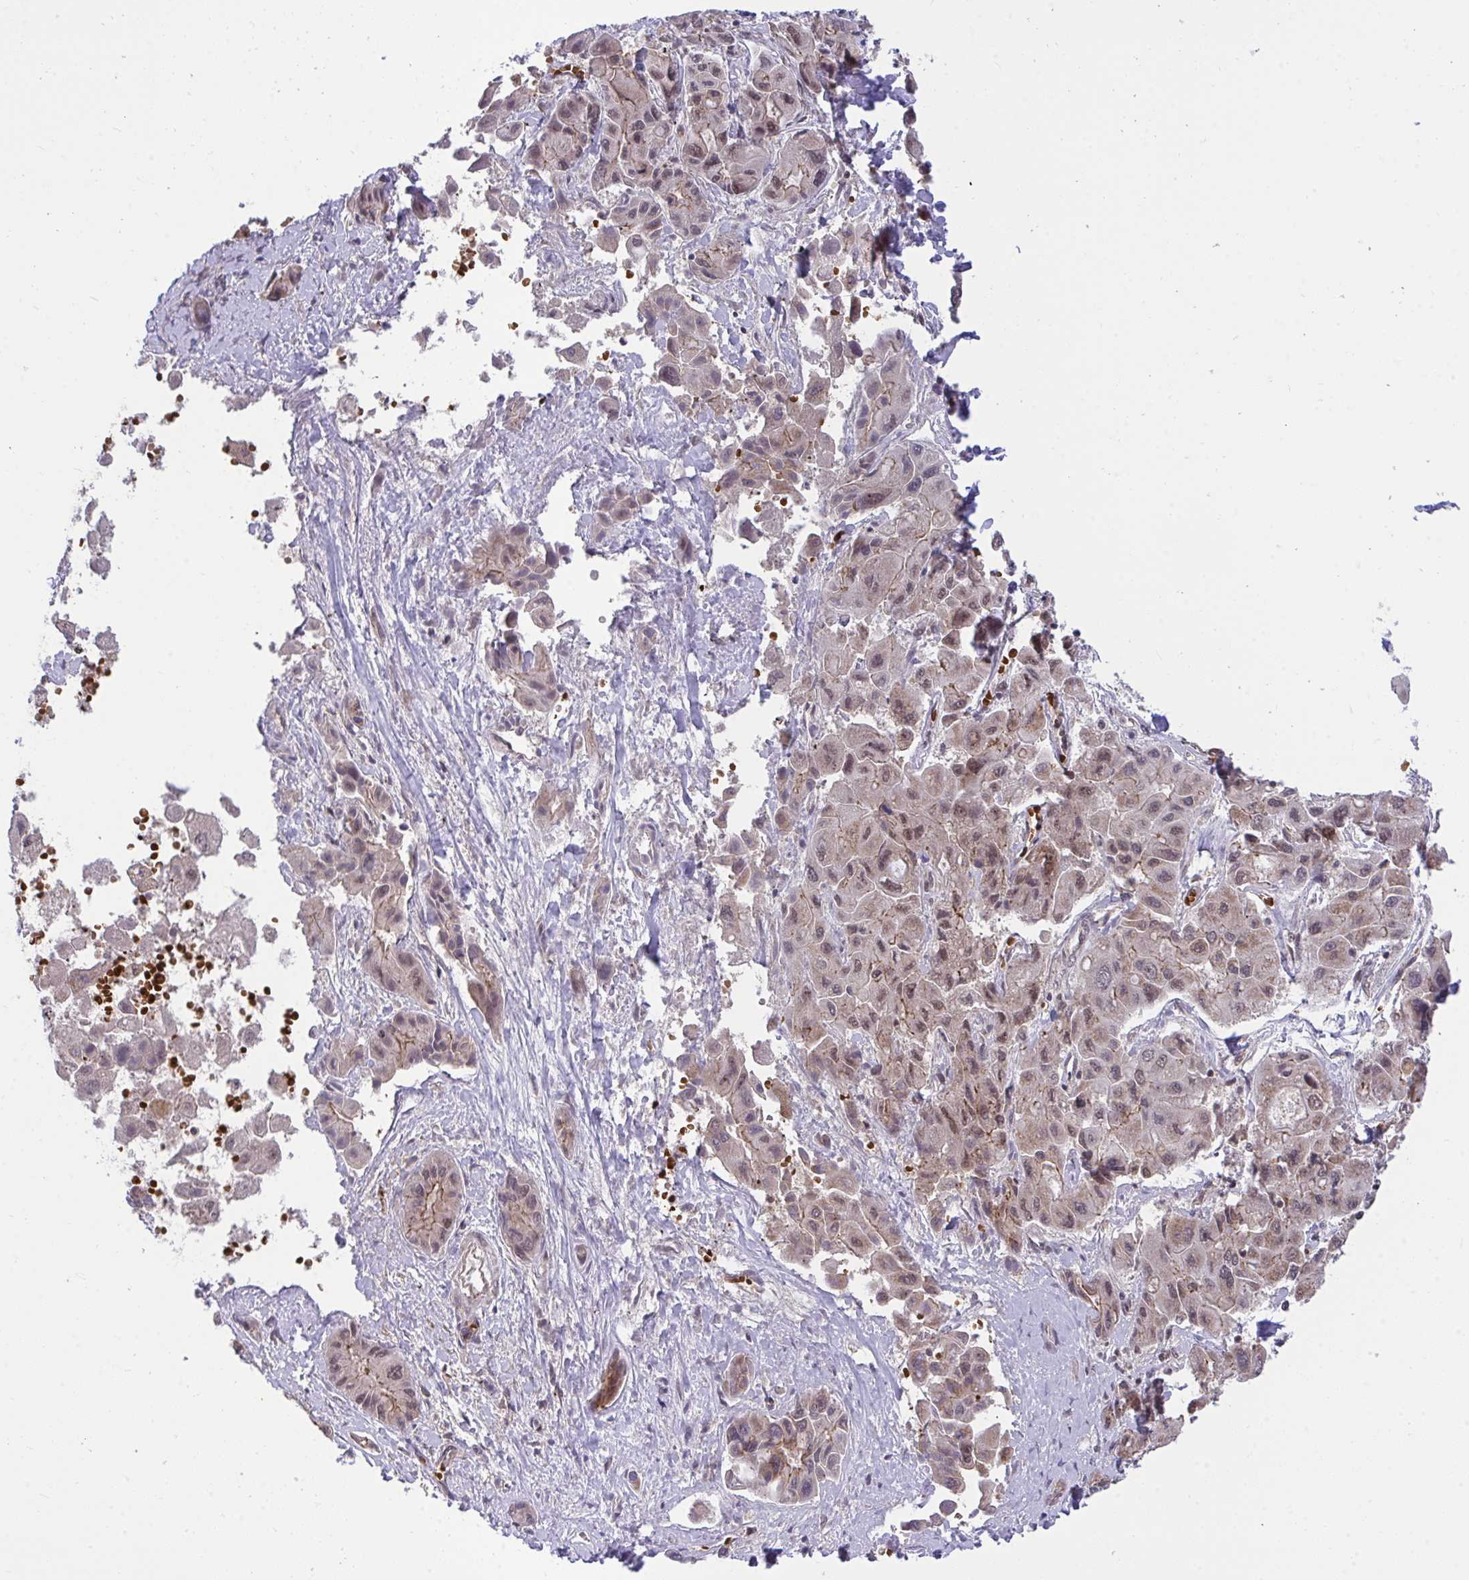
{"staining": {"intensity": "weak", "quantity": "25%-75%", "location": "nuclear"}, "tissue": "liver cancer", "cell_type": "Tumor cells", "image_type": "cancer", "snomed": [{"axis": "morphology", "description": "Cholangiocarcinoma"}, {"axis": "topography", "description": "Liver"}], "caption": "Immunohistochemical staining of cholangiocarcinoma (liver) displays low levels of weak nuclear staining in about 25%-75% of tumor cells.", "gene": "PPP1CA", "patient": {"sex": "male", "age": 67}}